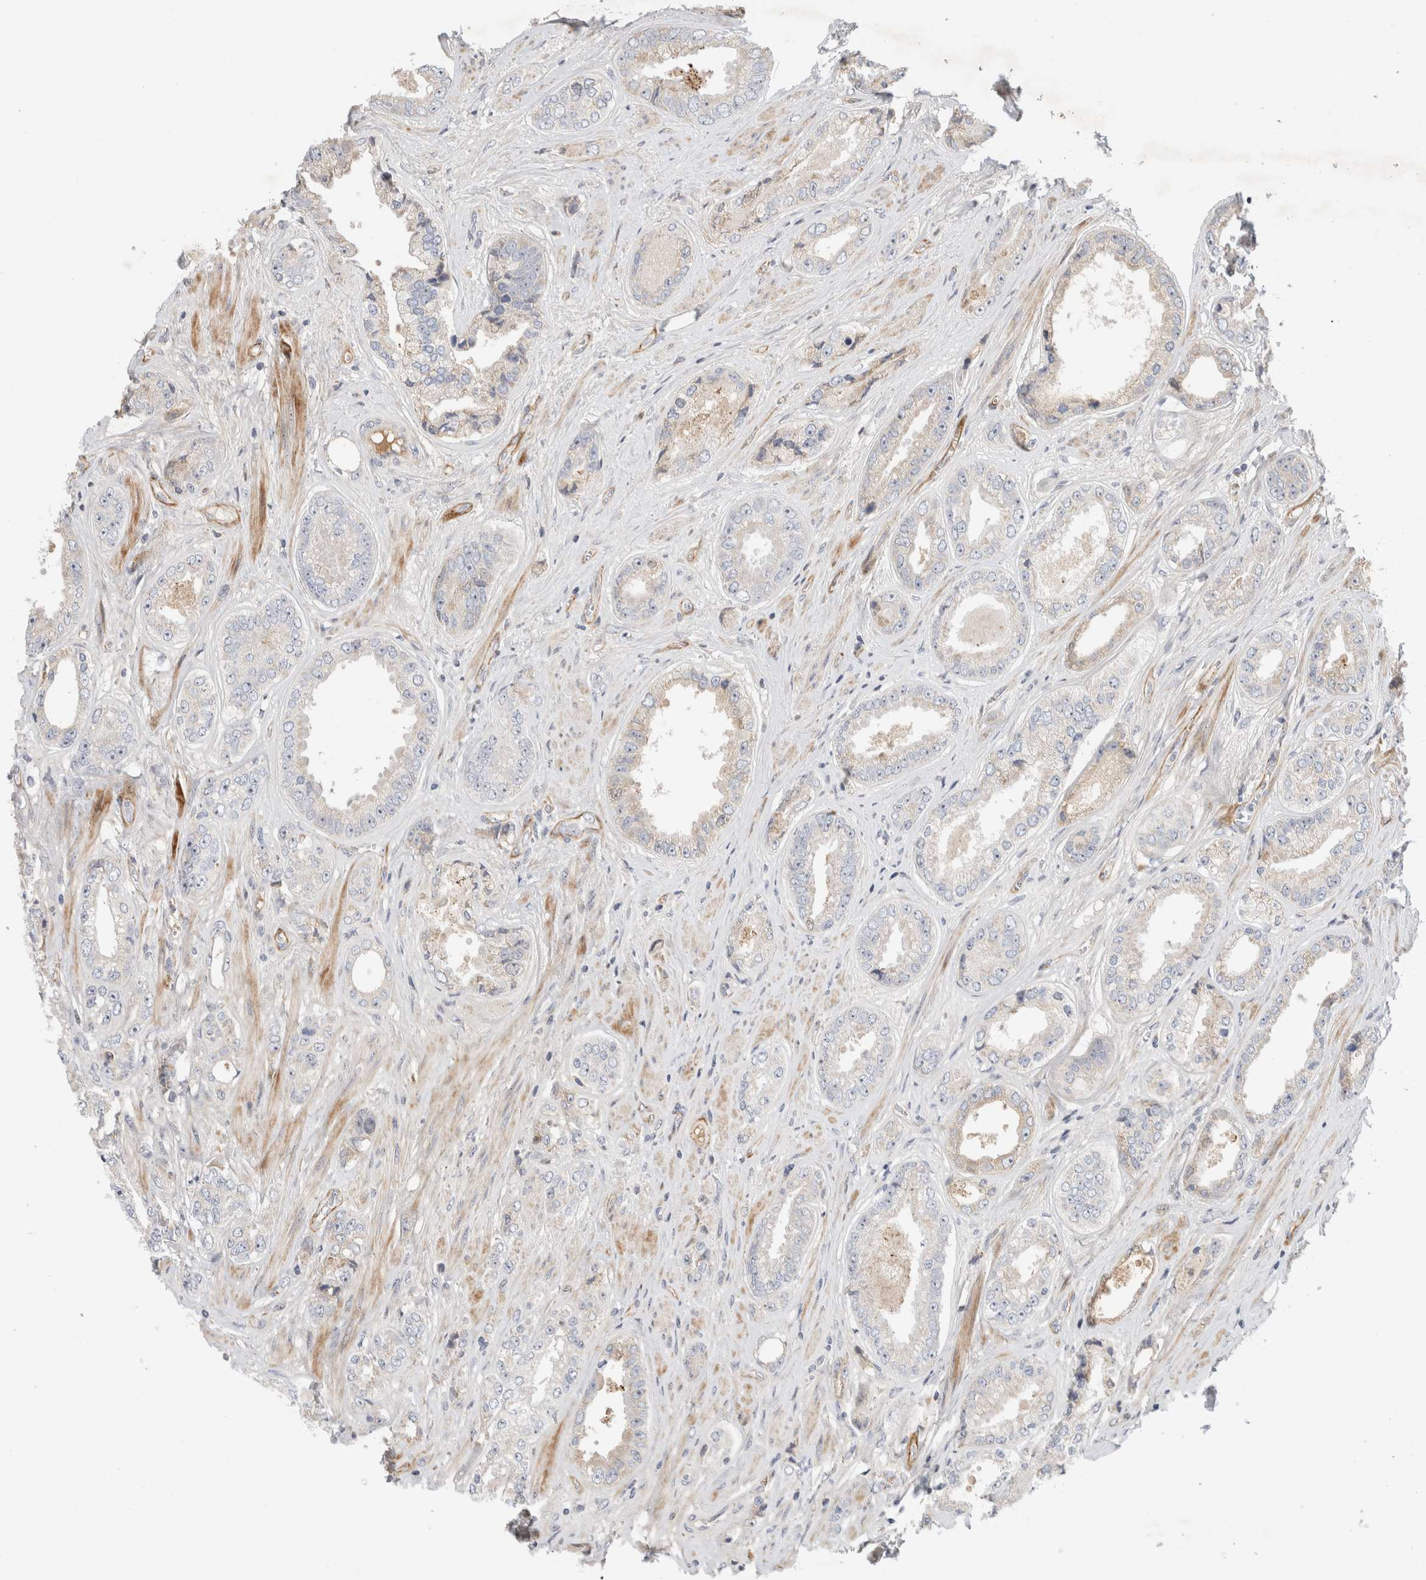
{"staining": {"intensity": "negative", "quantity": "none", "location": "none"}, "tissue": "prostate cancer", "cell_type": "Tumor cells", "image_type": "cancer", "snomed": [{"axis": "morphology", "description": "Adenocarcinoma, High grade"}, {"axis": "topography", "description": "Prostate"}], "caption": "The photomicrograph demonstrates no staining of tumor cells in high-grade adenocarcinoma (prostate). (DAB immunohistochemistry with hematoxylin counter stain).", "gene": "ECHDC2", "patient": {"sex": "male", "age": 61}}